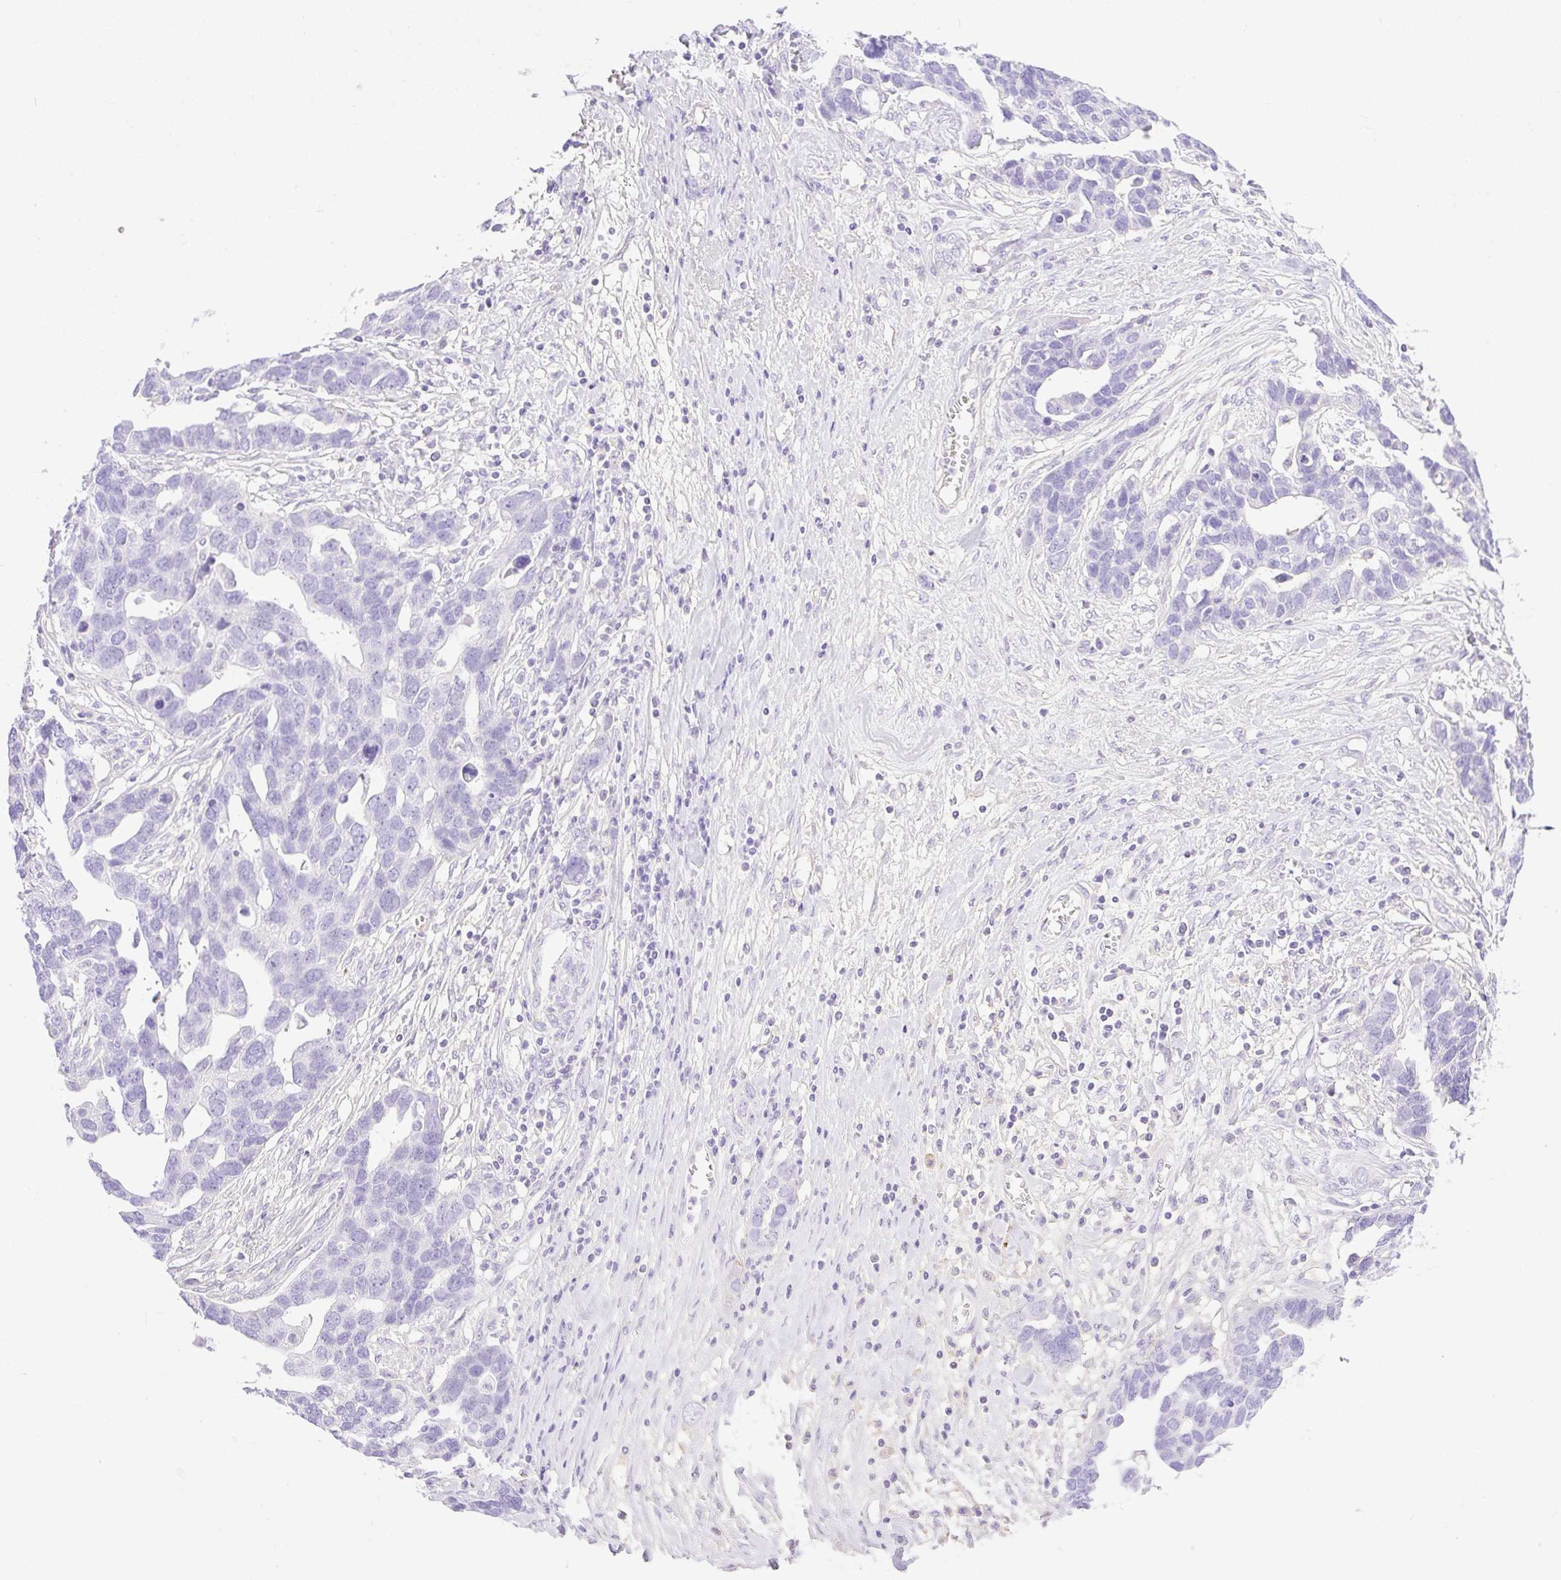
{"staining": {"intensity": "negative", "quantity": "none", "location": "none"}, "tissue": "ovarian cancer", "cell_type": "Tumor cells", "image_type": "cancer", "snomed": [{"axis": "morphology", "description": "Cystadenocarcinoma, serous, NOS"}, {"axis": "topography", "description": "Ovary"}], "caption": "A photomicrograph of human ovarian cancer is negative for staining in tumor cells.", "gene": "CDX1", "patient": {"sex": "female", "age": 54}}